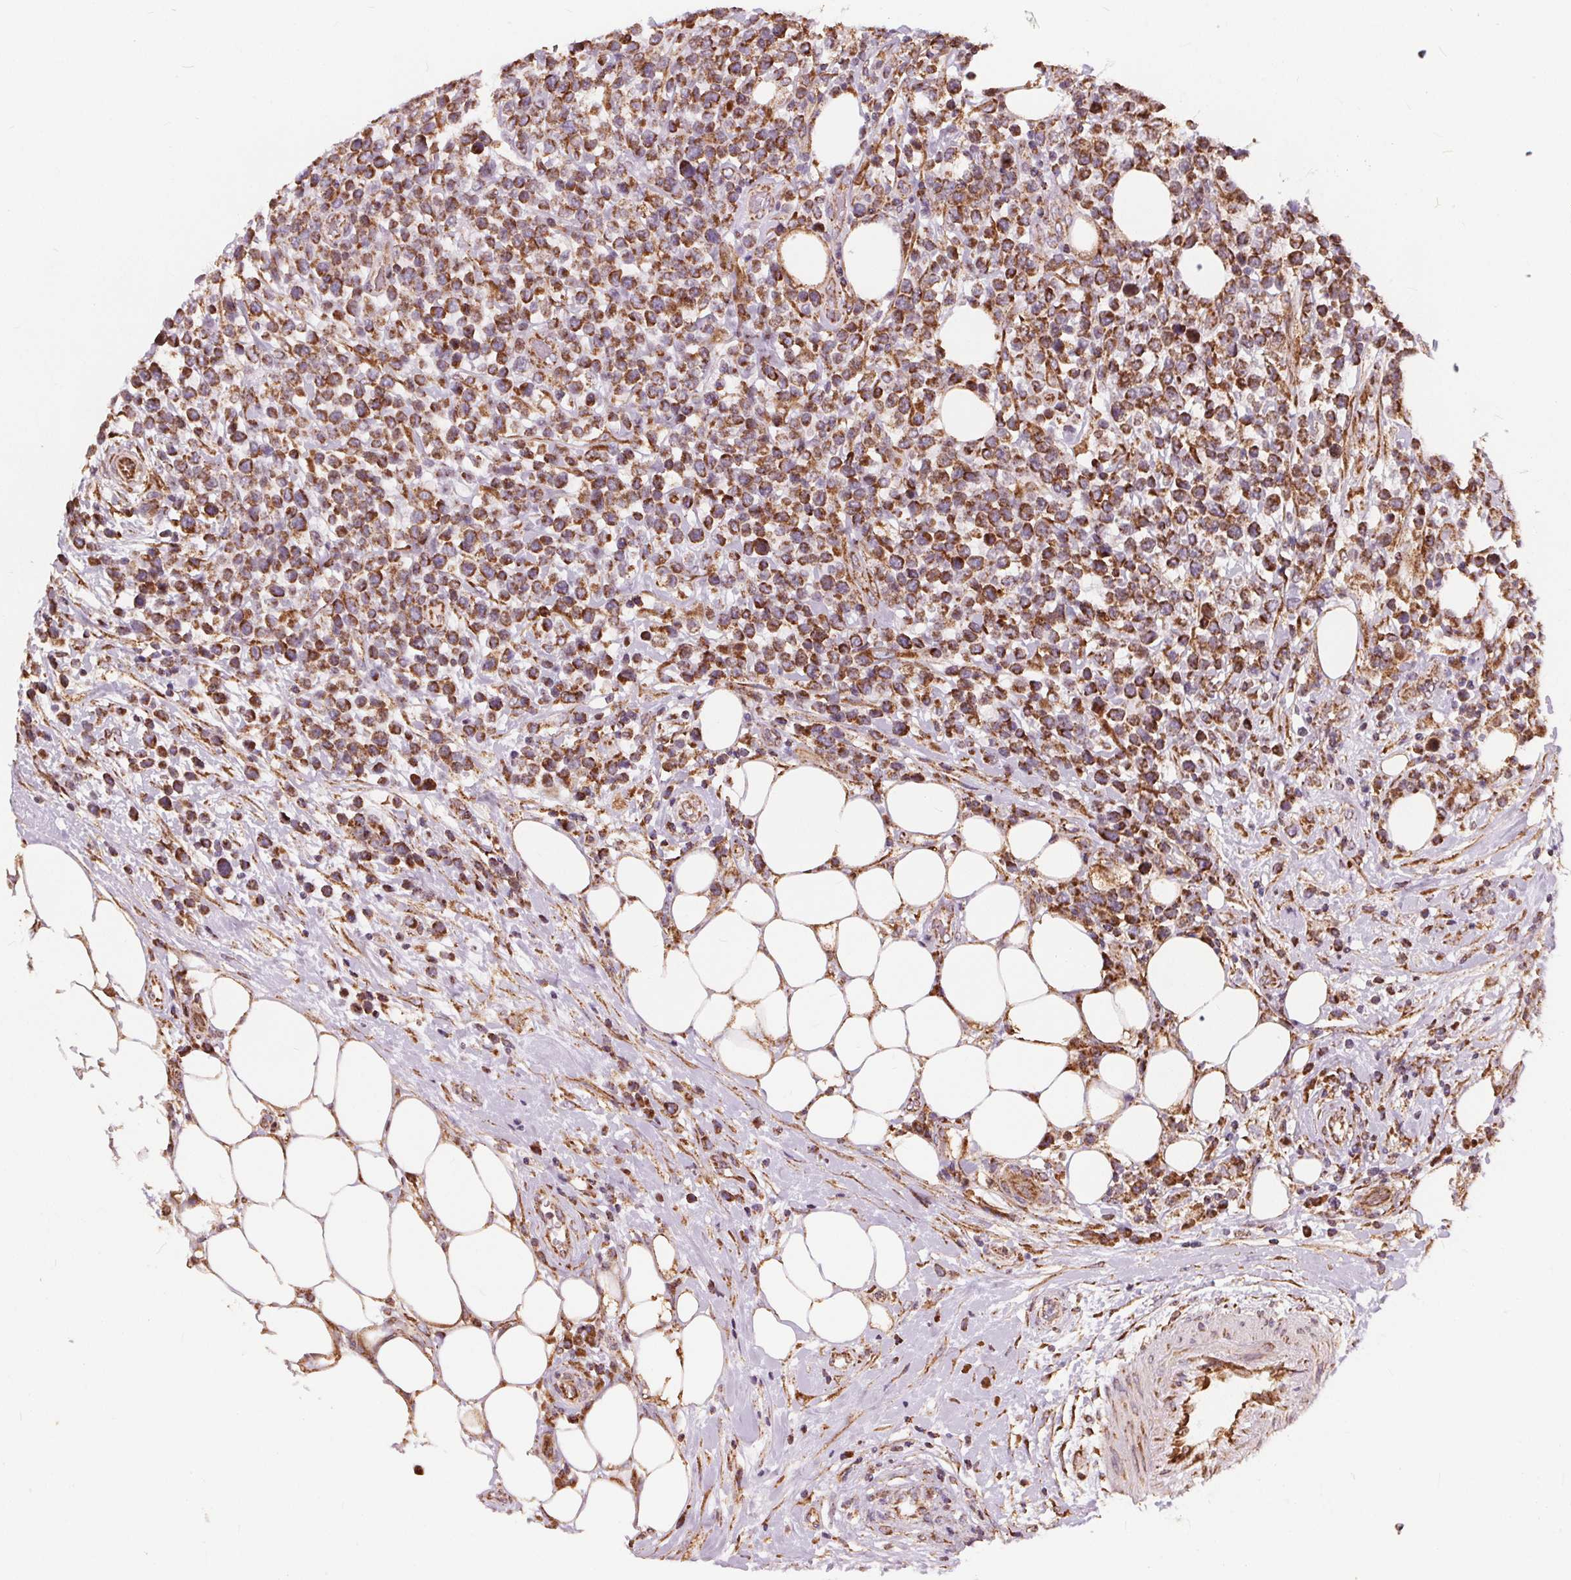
{"staining": {"intensity": "strong", "quantity": ">75%", "location": "cytoplasmic/membranous"}, "tissue": "lymphoma", "cell_type": "Tumor cells", "image_type": "cancer", "snomed": [{"axis": "morphology", "description": "Malignant lymphoma, non-Hodgkin's type, High grade"}, {"axis": "topography", "description": "Soft tissue"}], "caption": "Immunohistochemistry (DAB (3,3'-diaminobenzidine)) staining of human malignant lymphoma, non-Hodgkin's type (high-grade) displays strong cytoplasmic/membranous protein positivity in approximately >75% of tumor cells. The staining was performed using DAB (3,3'-diaminobenzidine), with brown indicating positive protein expression. Nuclei are stained blue with hematoxylin.", "gene": "PLSCR3", "patient": {"sex": "female", "age": 56}}